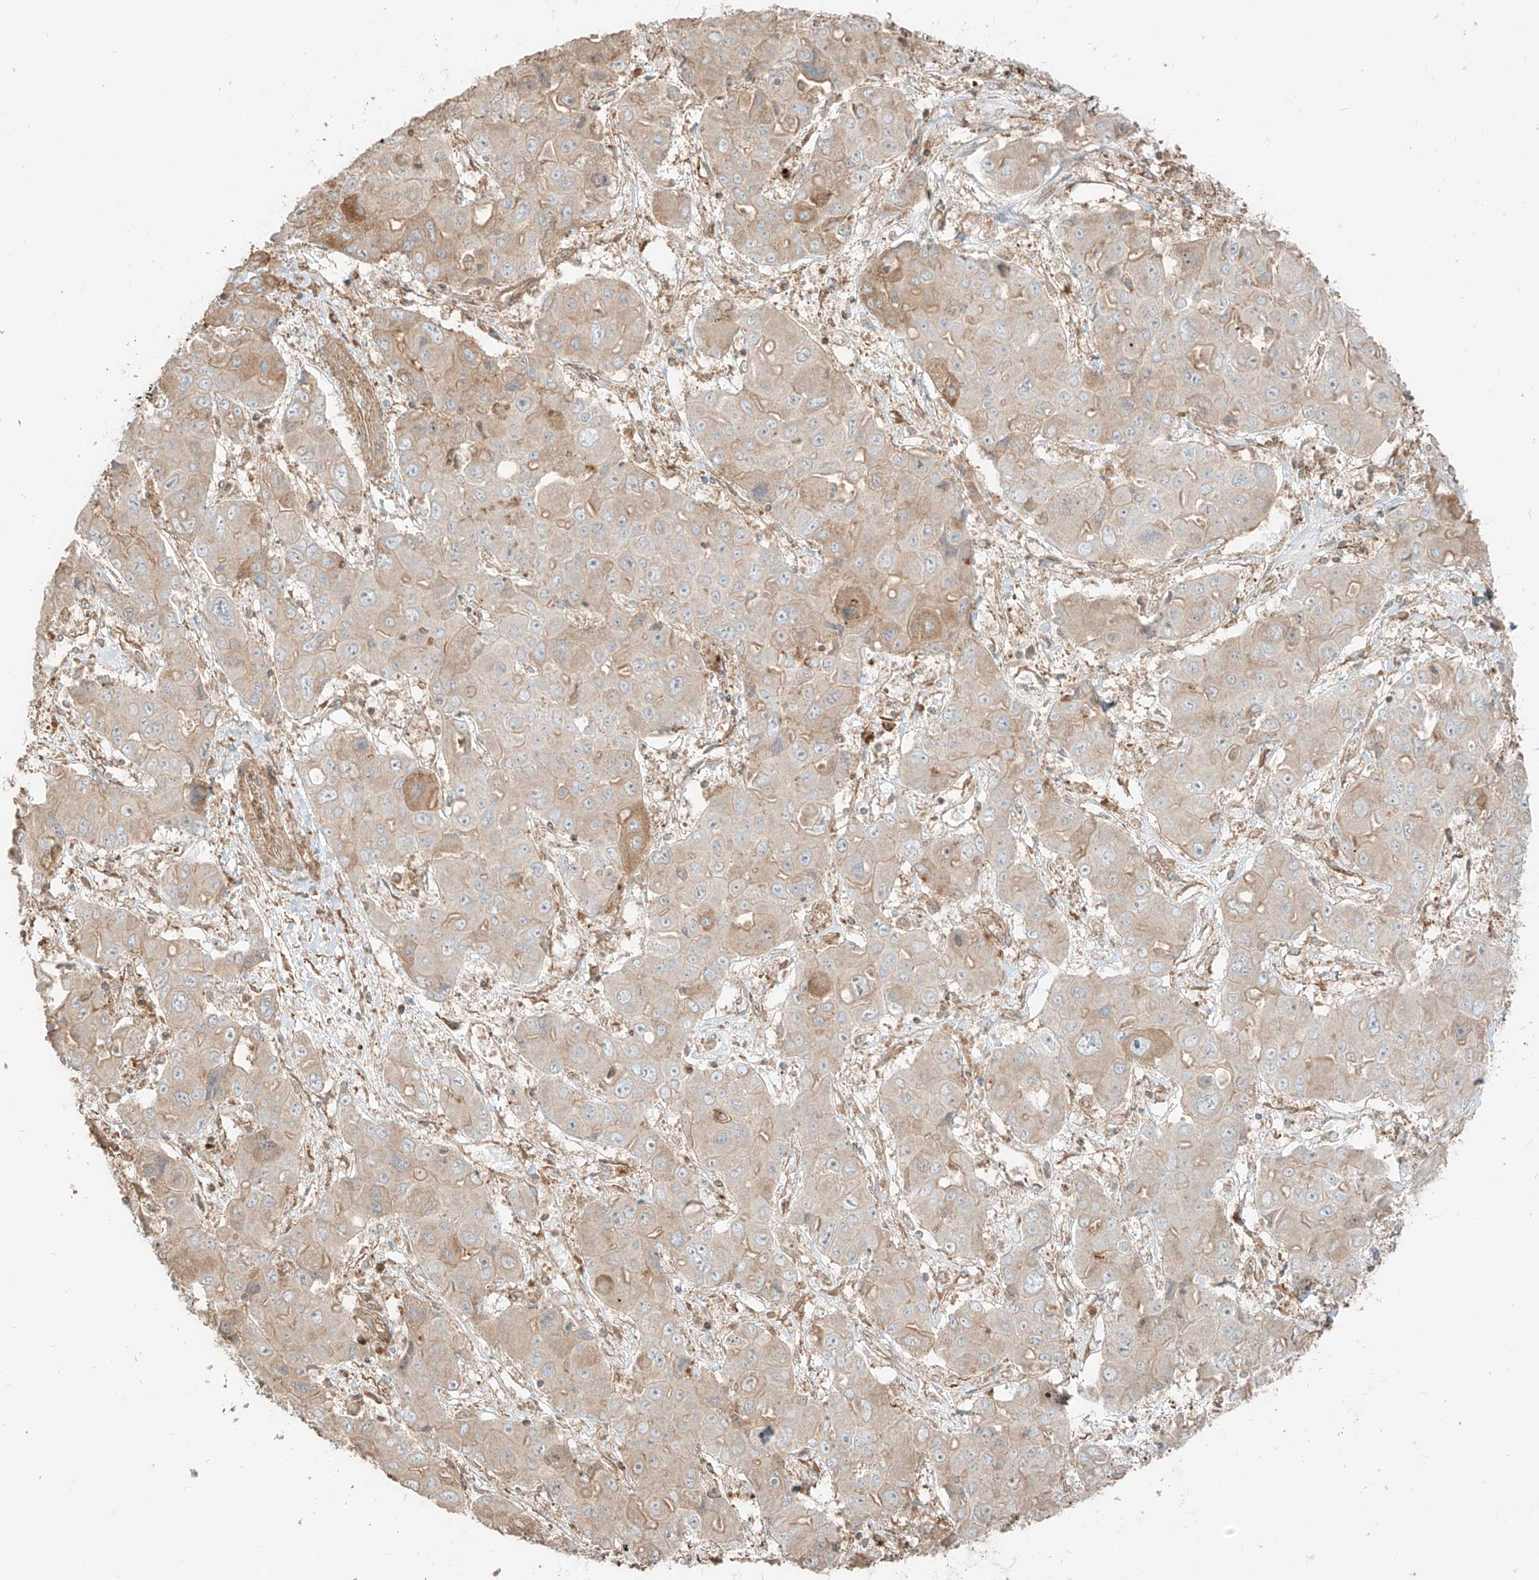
{"staining": {"intensity": "weak", "quantity": ">75%", "location": "cytoplasmic/membranous"}, "tissue": "liver cancer", "cell_type": "Tumor cells", "image_type": "cancer", "snomed": [{"axis": "morphology", "description": "Cholangiocarcinoma"}, {"axis": "topography", "description": "Liver"}], "caption": "A low amount of weak cytoplasmic/membranous expression is identified in about >75% of tumor cells in liver cancer tissue.", "gene": "CCDC115", "patient": {"sex": "male", "age": 67}}